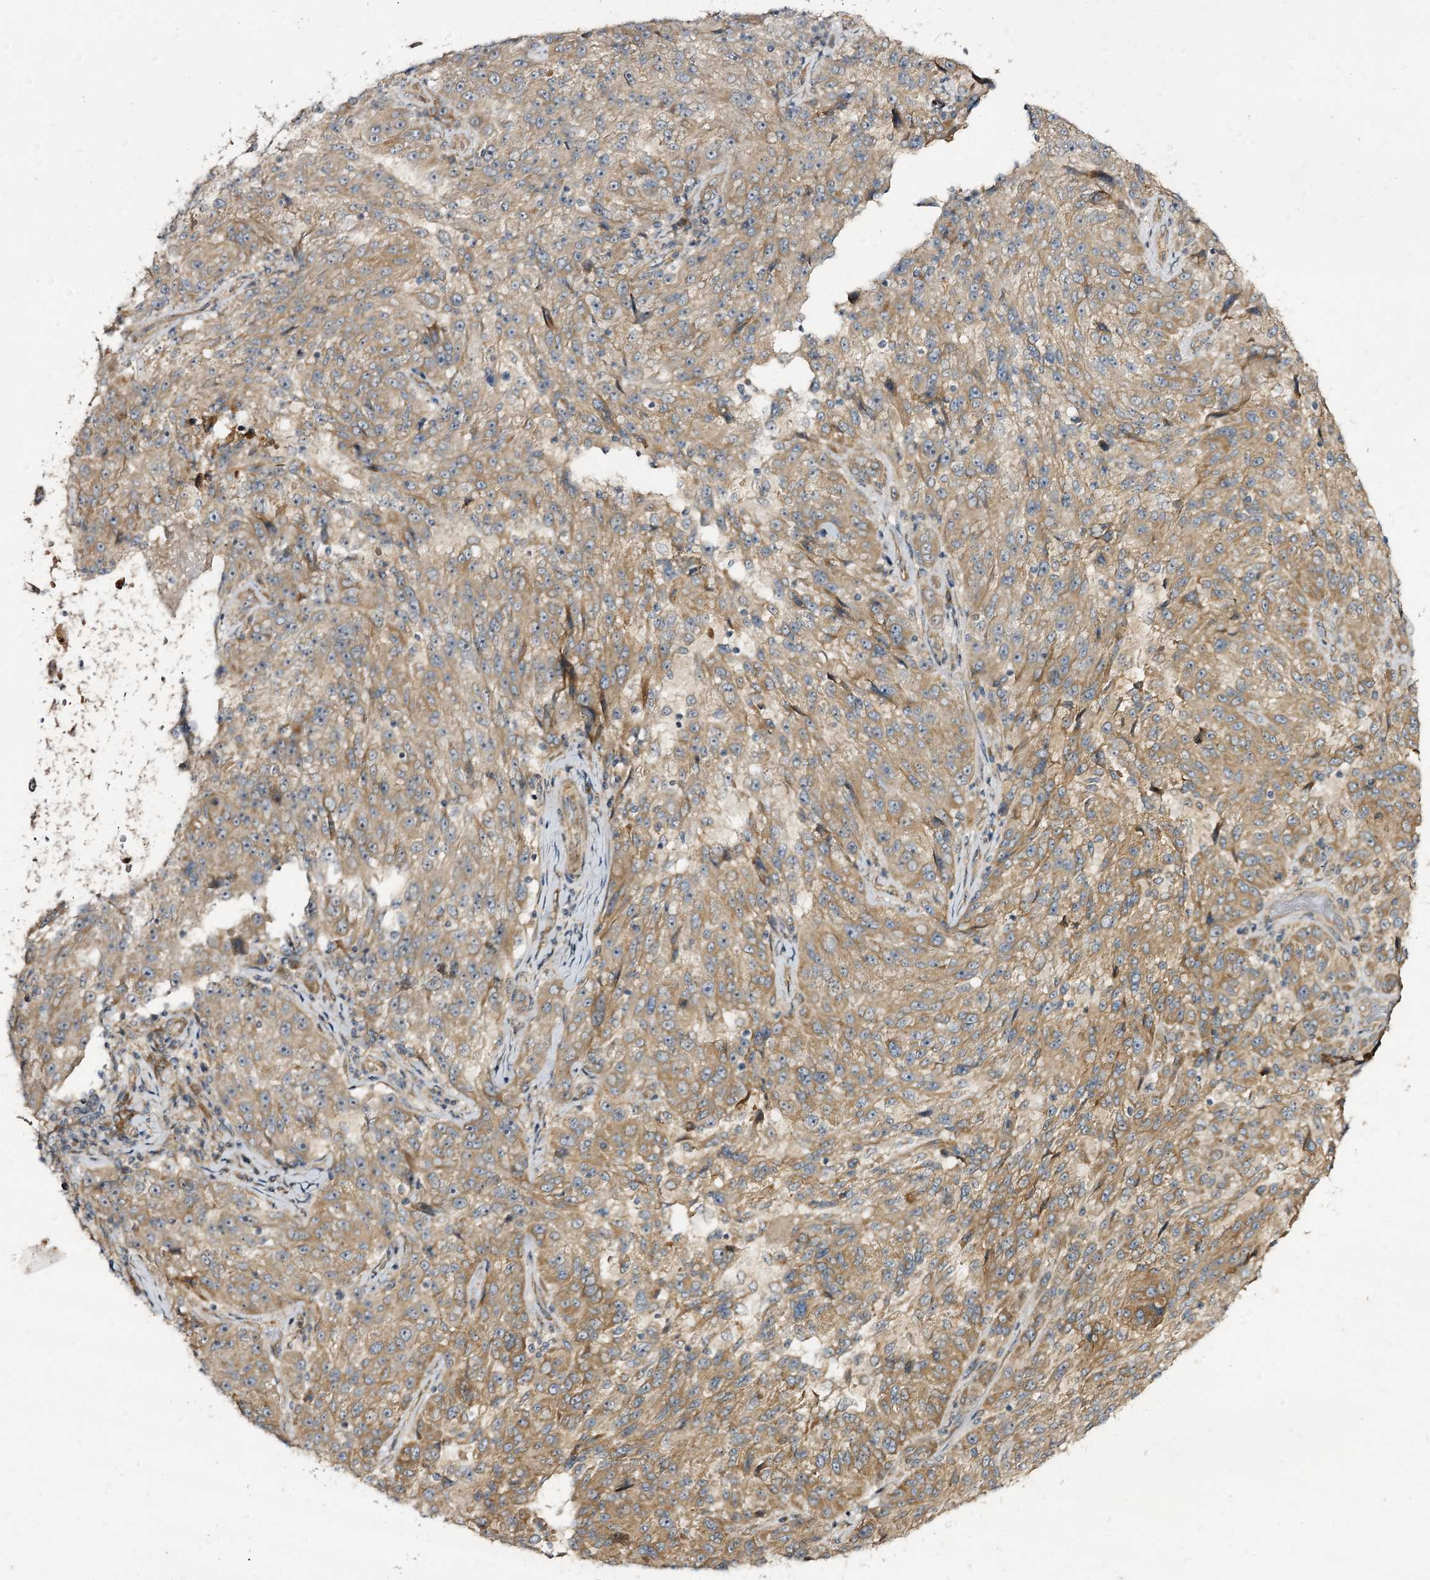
{"staining": {"intensity": "moderate", "quantity": ">75%", "location": "cytoplasmic/membranous"}, "tissue": "melanoma", "cell_type": "Tumor cells", "image_type": "cancer", "snomed": [{"axis": "morphology", "description": "Malignant melanoma, NOS"}, {"axis": "topography", "description": "Skin"}], "caption": "Melanoma was stained to show a protein in brown. There is medium levels of moderate cytoplasmic/membranous staining in about >75% of tumor cells. The staining was performed using DAB (3,3'-diaminobenzidine) to visualize the protein expression in brown, while the nuclei were stained in blue with hematoxylin (Magnification: 20x).", "gene": "C11orf80", "patient": {"sex": "male", "age": 53}}